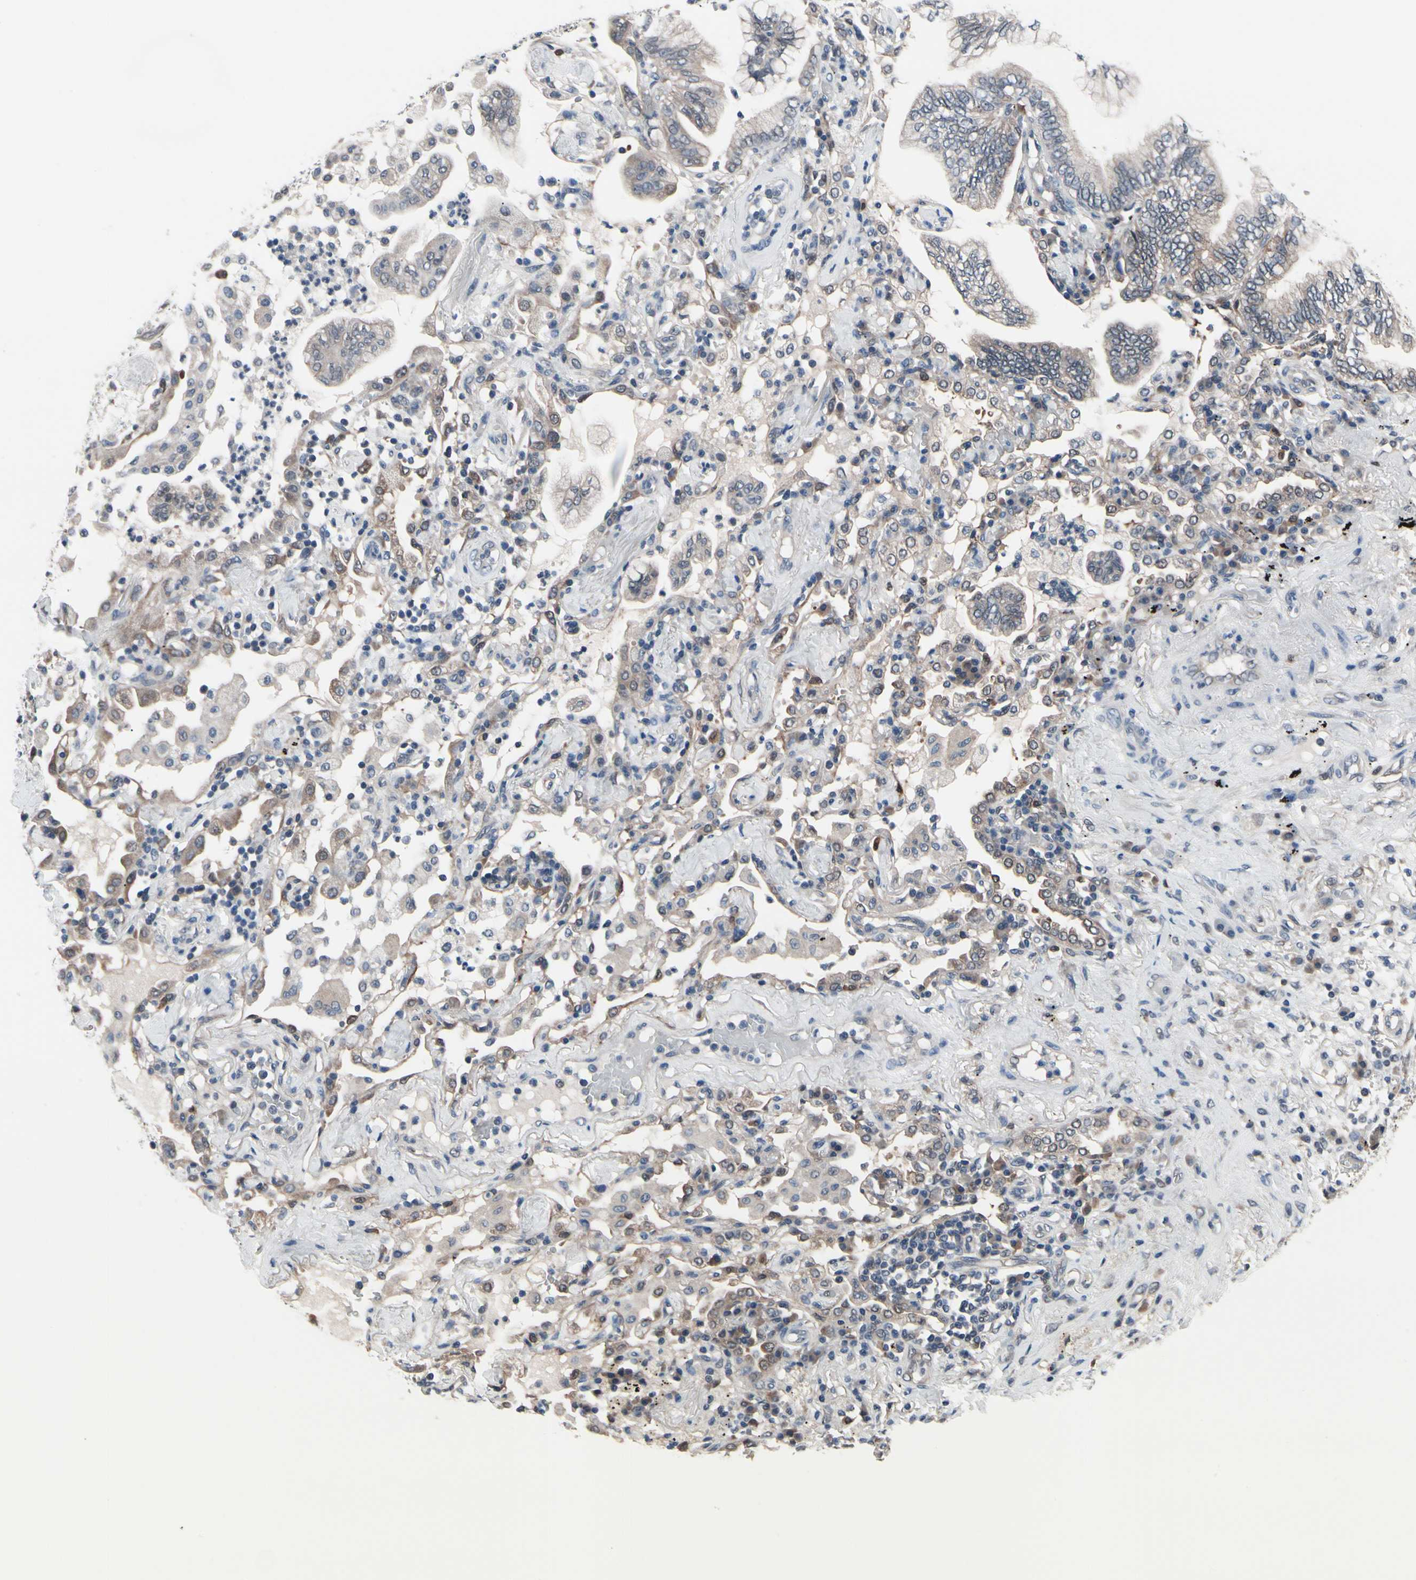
{"staining": {"intensity": "weak", "quantity": ">75%", "location": "cytoplasmic/membranous,nuclear"}, "tissue": "lung cancer", "cell_type": "Tumor cells", "image_type": "cancer", "snomed": [{"axis": "morphology", "description": "Normal tissue, NOS"}, {"axis": "morphology", "description": "Adenocarcinoma, NOS"}, {"axis": "topography", "description": "Bronchus"}, {"axis": "topography", "description": "Lung"}], "caption": "IHC histopathology image of neoplastic tissue: adenocarcinoma (lung) stained using immunohistochemistry shows low levels of weak protein expression localized specifically in the cytoplasmic/membranous and nuclear of tumor cells, appearing as a cytoplasmic/membranous and nuclear brown color.", "gene": "PRDX6", "patient": {"sex": "female", "age": 70}}